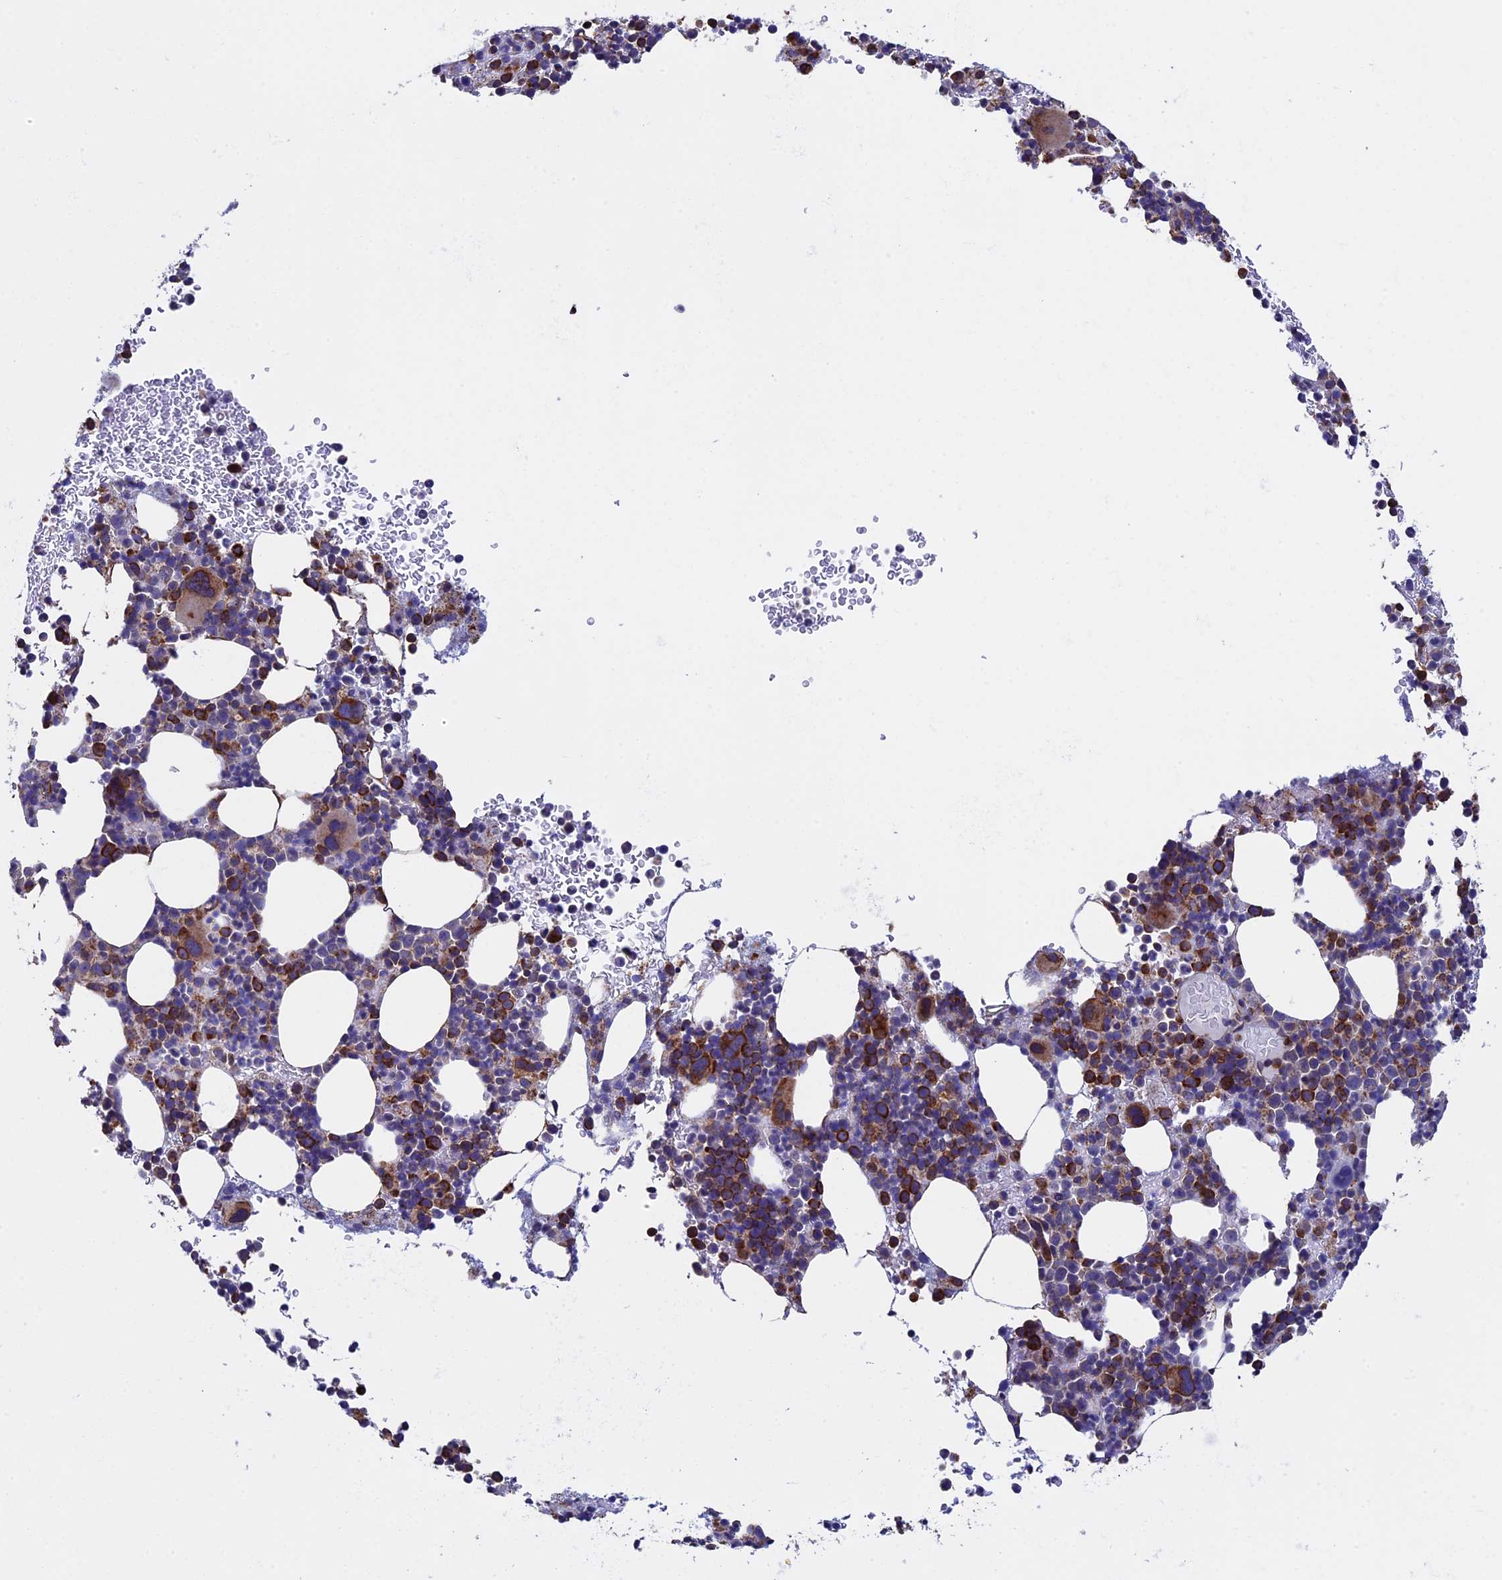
{"staining": {"intensity": "strong", "quantity": "25%-75%", "location": "cytoplasmic/membranous"}, "tissue": "bone marrow", "cell_type": "Hematopoietic cells", "image_type": "normal", "snomed": [{"axis": "morphology", "description": "Normal tissue, NOS"}, {"axis": "topography", "description": "Bone marrow"}], "caption": "A high-resolution micrograph shows IHC staining of unremarkable bone marrow, which exhibits strong cytoplasmic/membranous expression in approximately 25%-75% of hematopoietic cells.", "gene": "SLC9A5", "patient": {"sex": "female", "age": 82}}